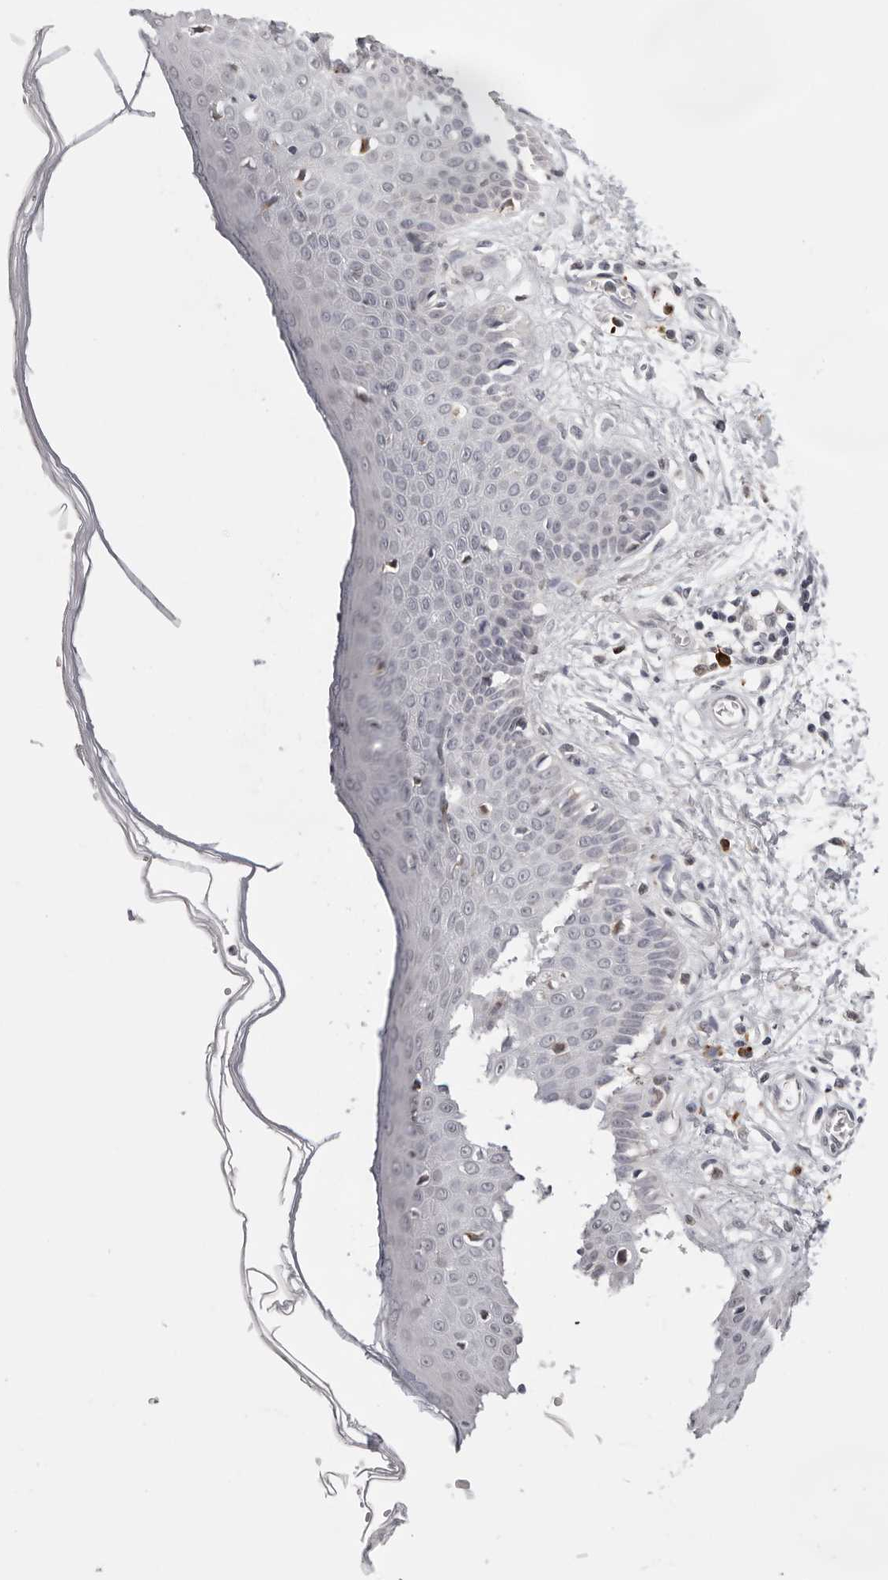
{"staining": {"intensity": "negative", "quantity": "none", "location": "none"}, "tissue": "skin", "cell_type": "Fibroblasts", "image_type": "normal", "snomed": [{"axis": "morphology", "description": "Normal tissue, NOS"}, {"axis": "morphology", "description": "Inflammation, NOS"}, {"axis": "topography", "description": "Skin"}], "caption": "Histopathology image shows no significant protein positivity in fibroblasts of benign skin. (Stains: DAB (3,3'-diaminobenzidine) immunohistochemistry (IHC) with hematoxylin counter stain, Microscopy: brightfield microscopy at high magnification).", "gene": "IL17RA", "patient": {"sex": "female", "age": 44}}